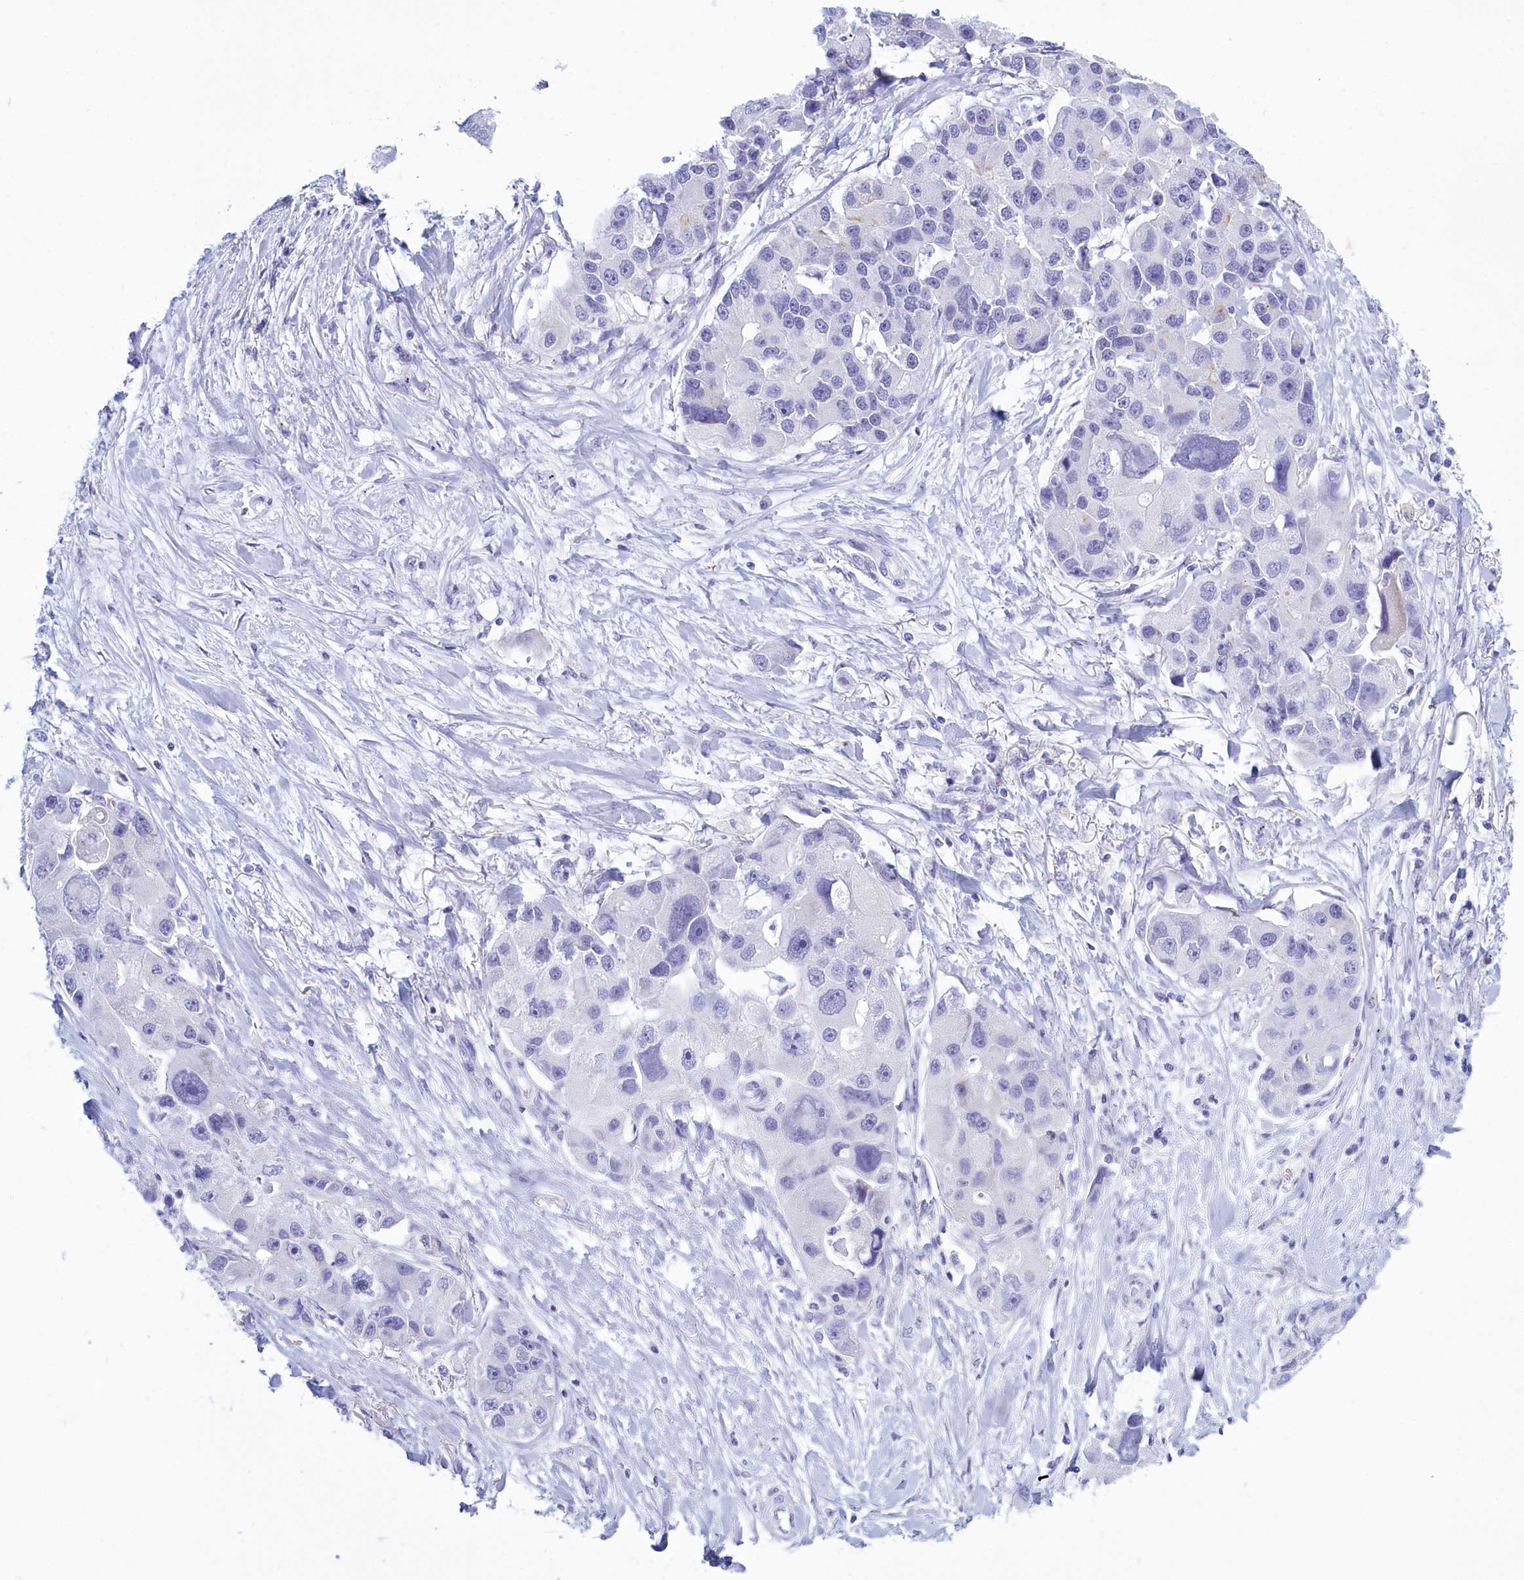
{"staining": {"intensity": "negative", "quantity": "none", "location": "none"}, "tissue": "lung cancer", "cell_type": "Tumor cells", "image_type": "cancer", "snomed": [{"axis": "morphology", "description": "Adenocarcinoma, NOS"}, {"axis": "topography", "description": "Lung"}], "caption": "Image shows no significant protein expression in tumor cells of lung cancer (adenocarcinoma).", "gene": "TMEM97", "patient": {"sex": "female", "age": 54}}